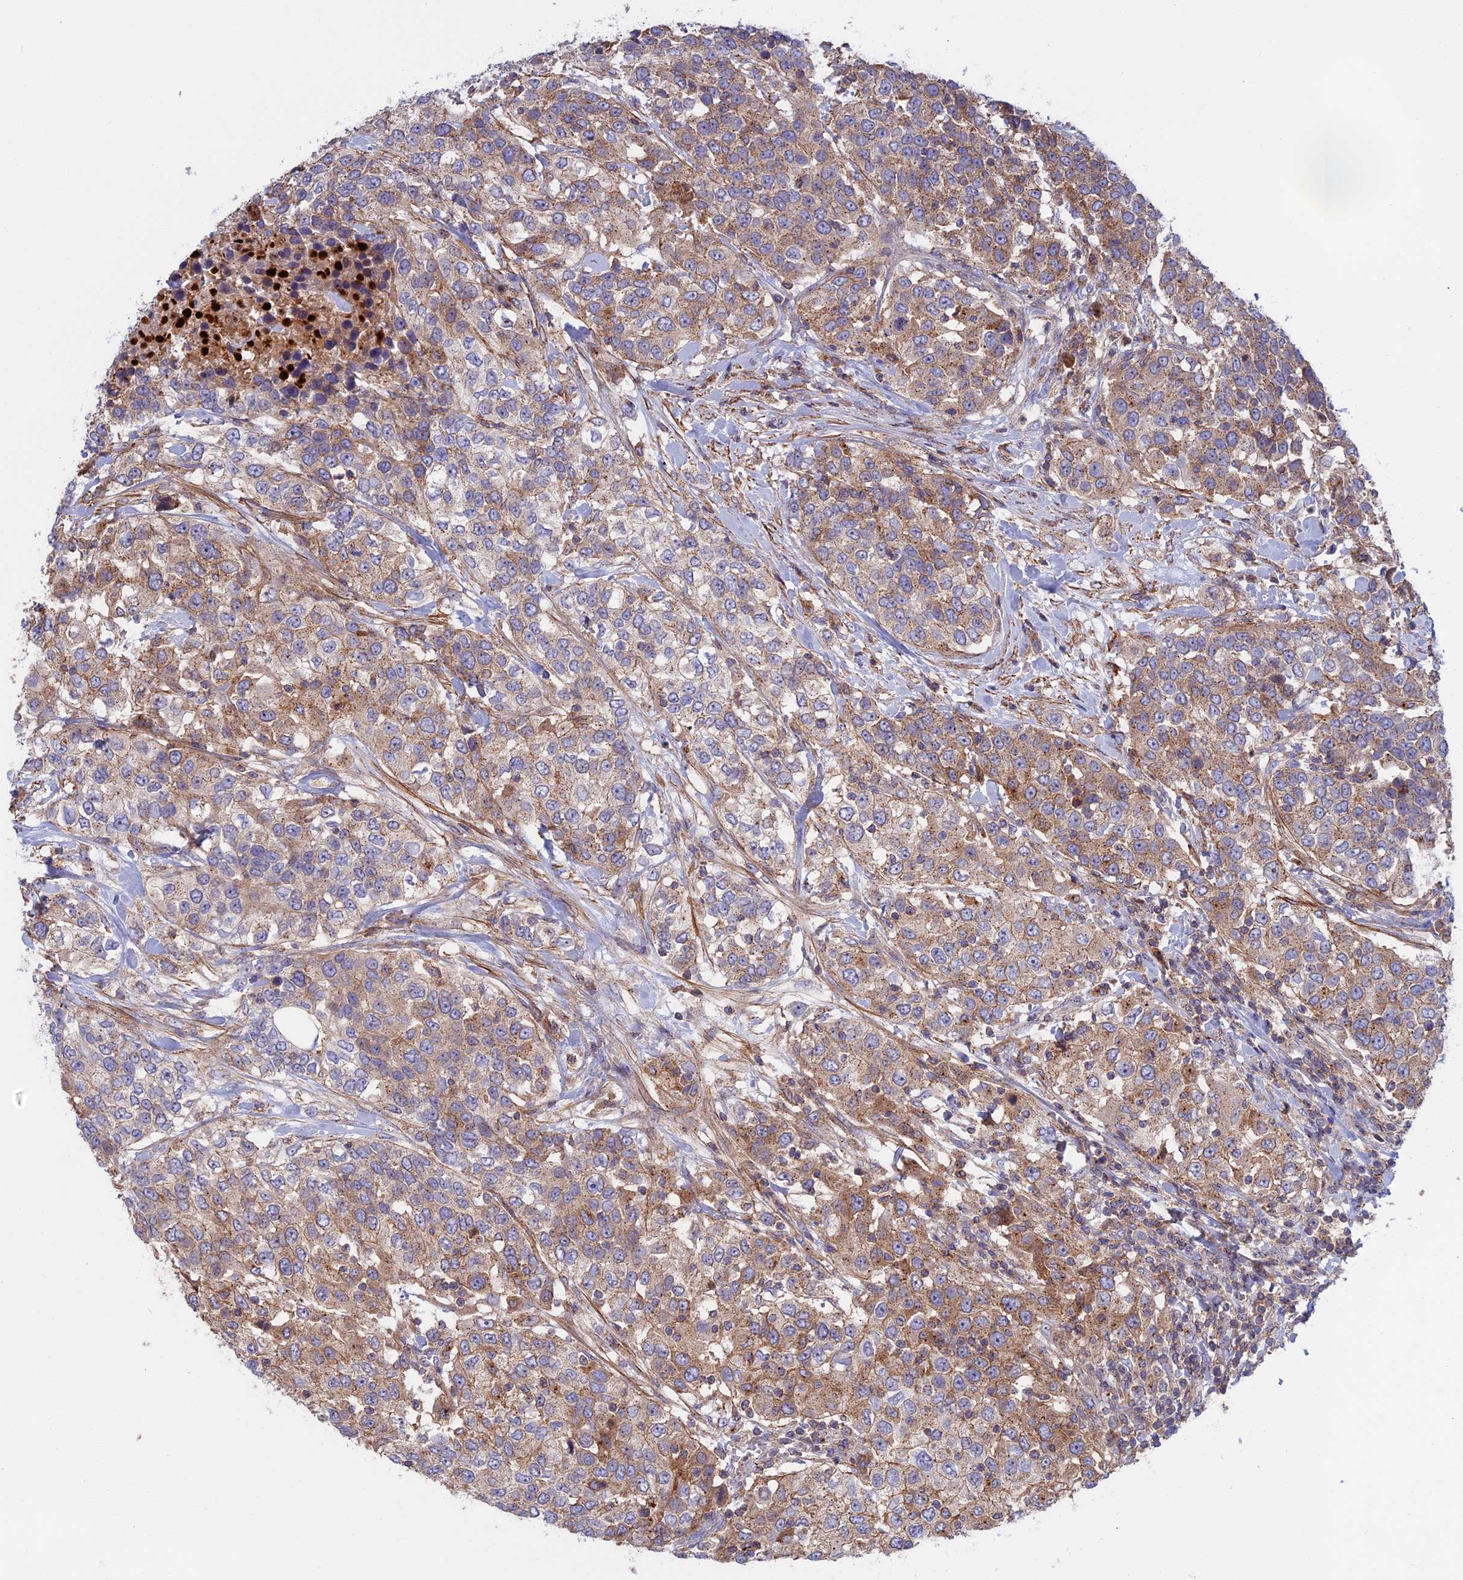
{"staining": {"intensity": "moderate", "quantity": "25%-75%", "location": "cytoplasmic/membranous"}, "tissue": "urothelial cancer", "cell_type": "Tumor cells", "image_type": "cancer", "snomed": [{"axis": "morphology", "description": "Urothelial carcinoma, High grade"}, {"axis": "topography", "description": "Urinary bladder"}], "caption": "Approximately 25%-75% of tumor cells in urothelial carcinoma (high-grade) reveal moderate cytoplasmic/membranous protein expression as visualized by brown immunohistochemical staining.", "gene": "LYPD5", "patient": {"sex": "female", "age": 80}}